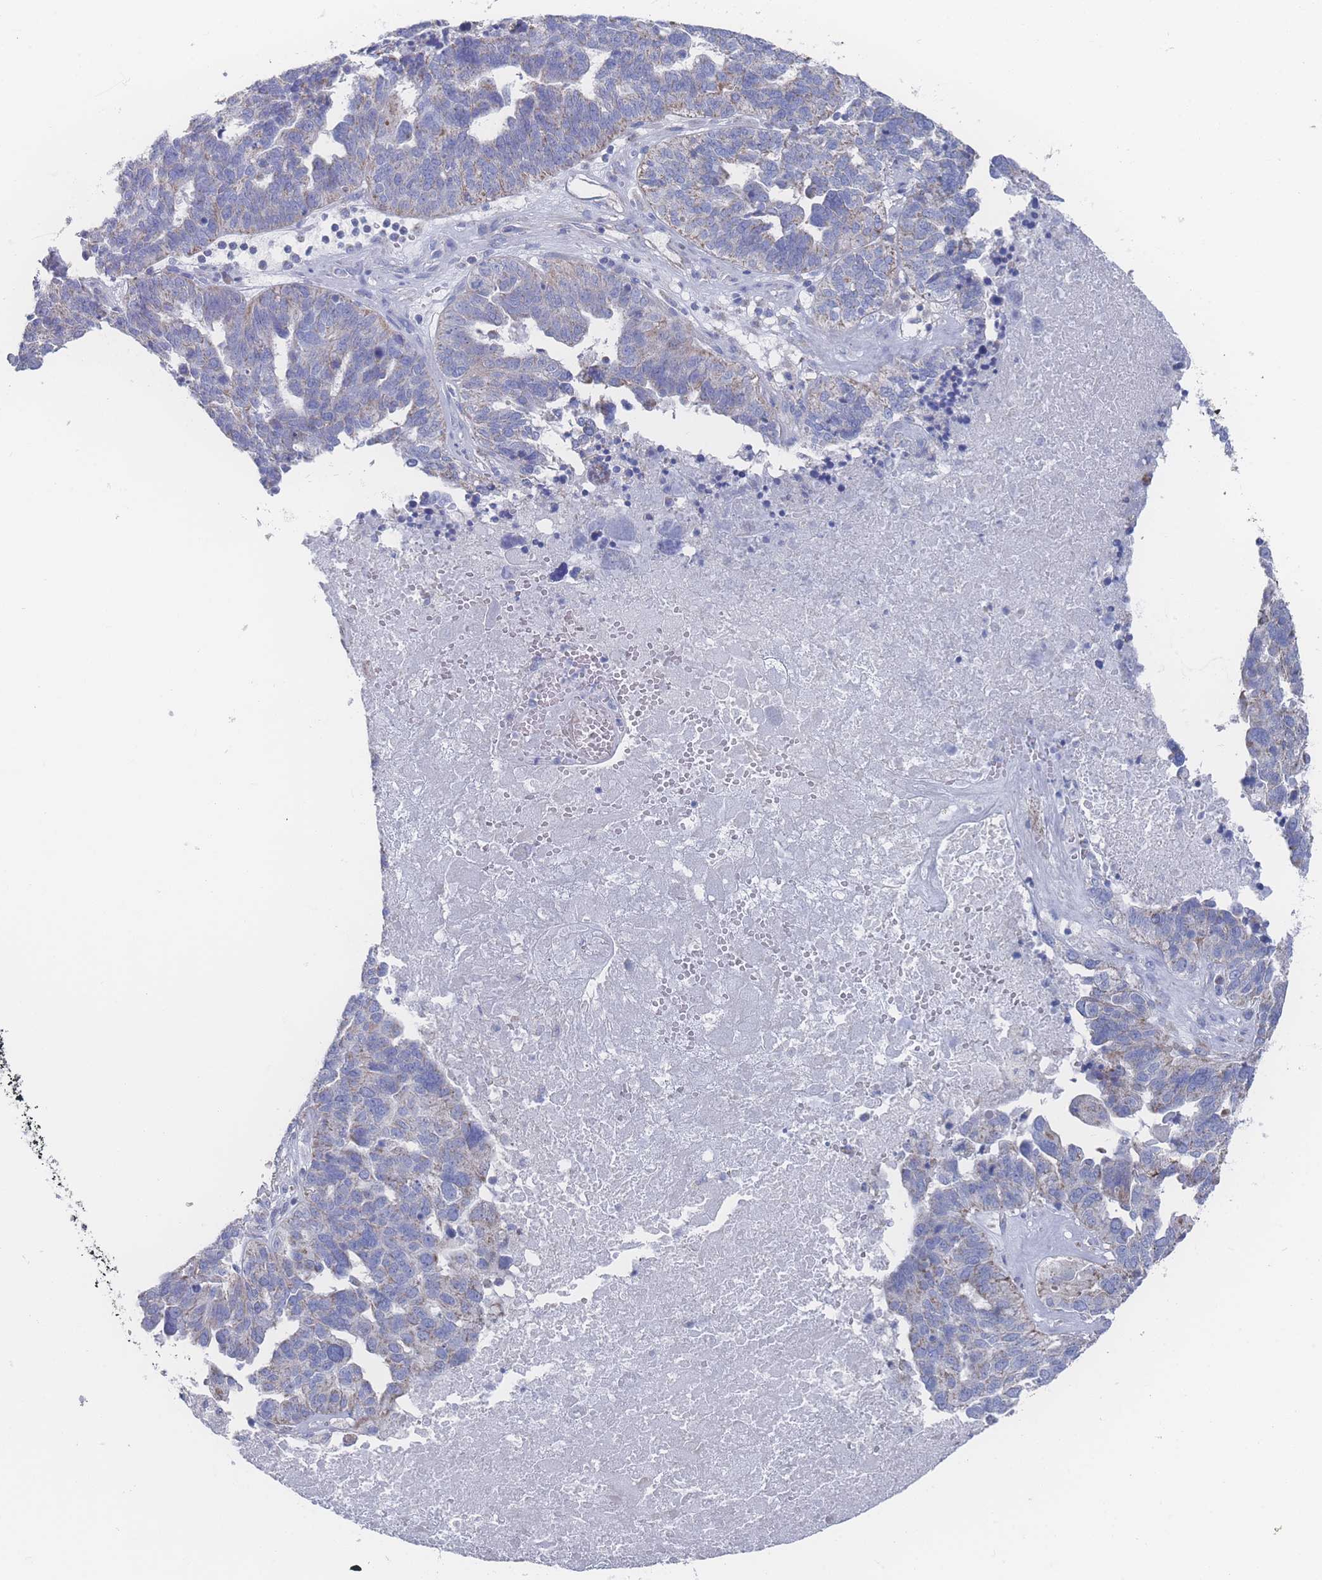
{"staining": {"intensity": "weak", "quantity": "<25%", "location": "cytoplasmic/membranous"}, "tissue": "ovarian cancer", "cell_type": "Tumor cells", "image_type": "cancer", "snomed": [{"axis": "morphology", "description": "Cystadenocarcinoma, serous, NOS"}, {"axis": "topography", "description": "Ovary"}], "caption": "A photomicrograph of human ovarian cancer is negative for staining in tumor cells.", "gene": "SNPH", "patient": {"sex": "female", "age": 59}}